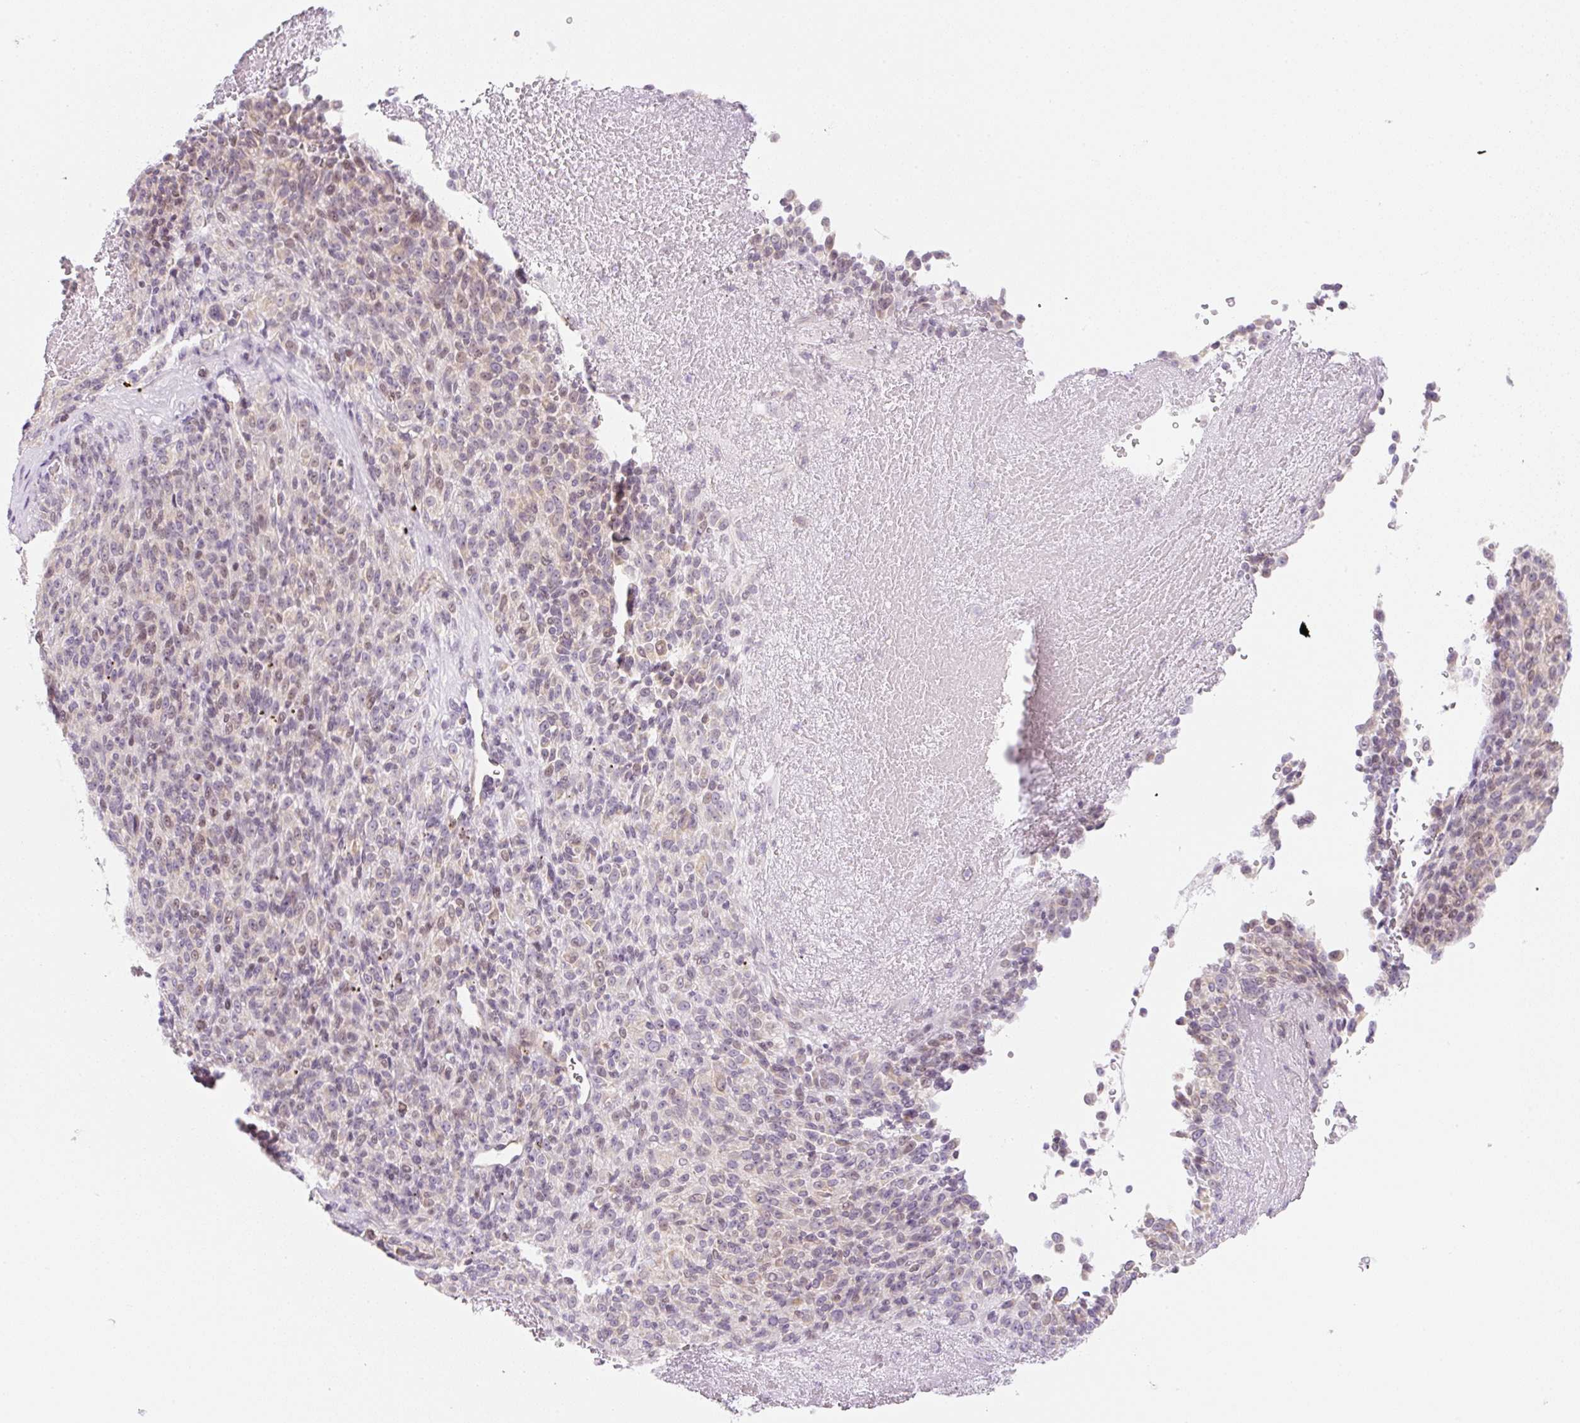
{"staining": {"intensity": "weak", "quantity": "25%-75%", "location": "cytoplasmic/membranous,nuclear"}, "tissue": "melanoma", "cell_type": "Tumor cells", "image_type": "cancer", "snomed": [{"axis": "morphology", "description": "Malignant melanoma, Metastatic site"}, {"axis": "topography", "description": "Brain"}], "caption": "Malignant melanoma (metastatic site) was stained to show a protein in brown. There is low levels of weak cytoplasmic/membranous and nuclear positivity in about 25%-75% of tumor cells. (DAB IHC with brightfield microscopy, high magnification).", "gene": "CASKIN1", "patient": {"sex": "female", "age": 56}}